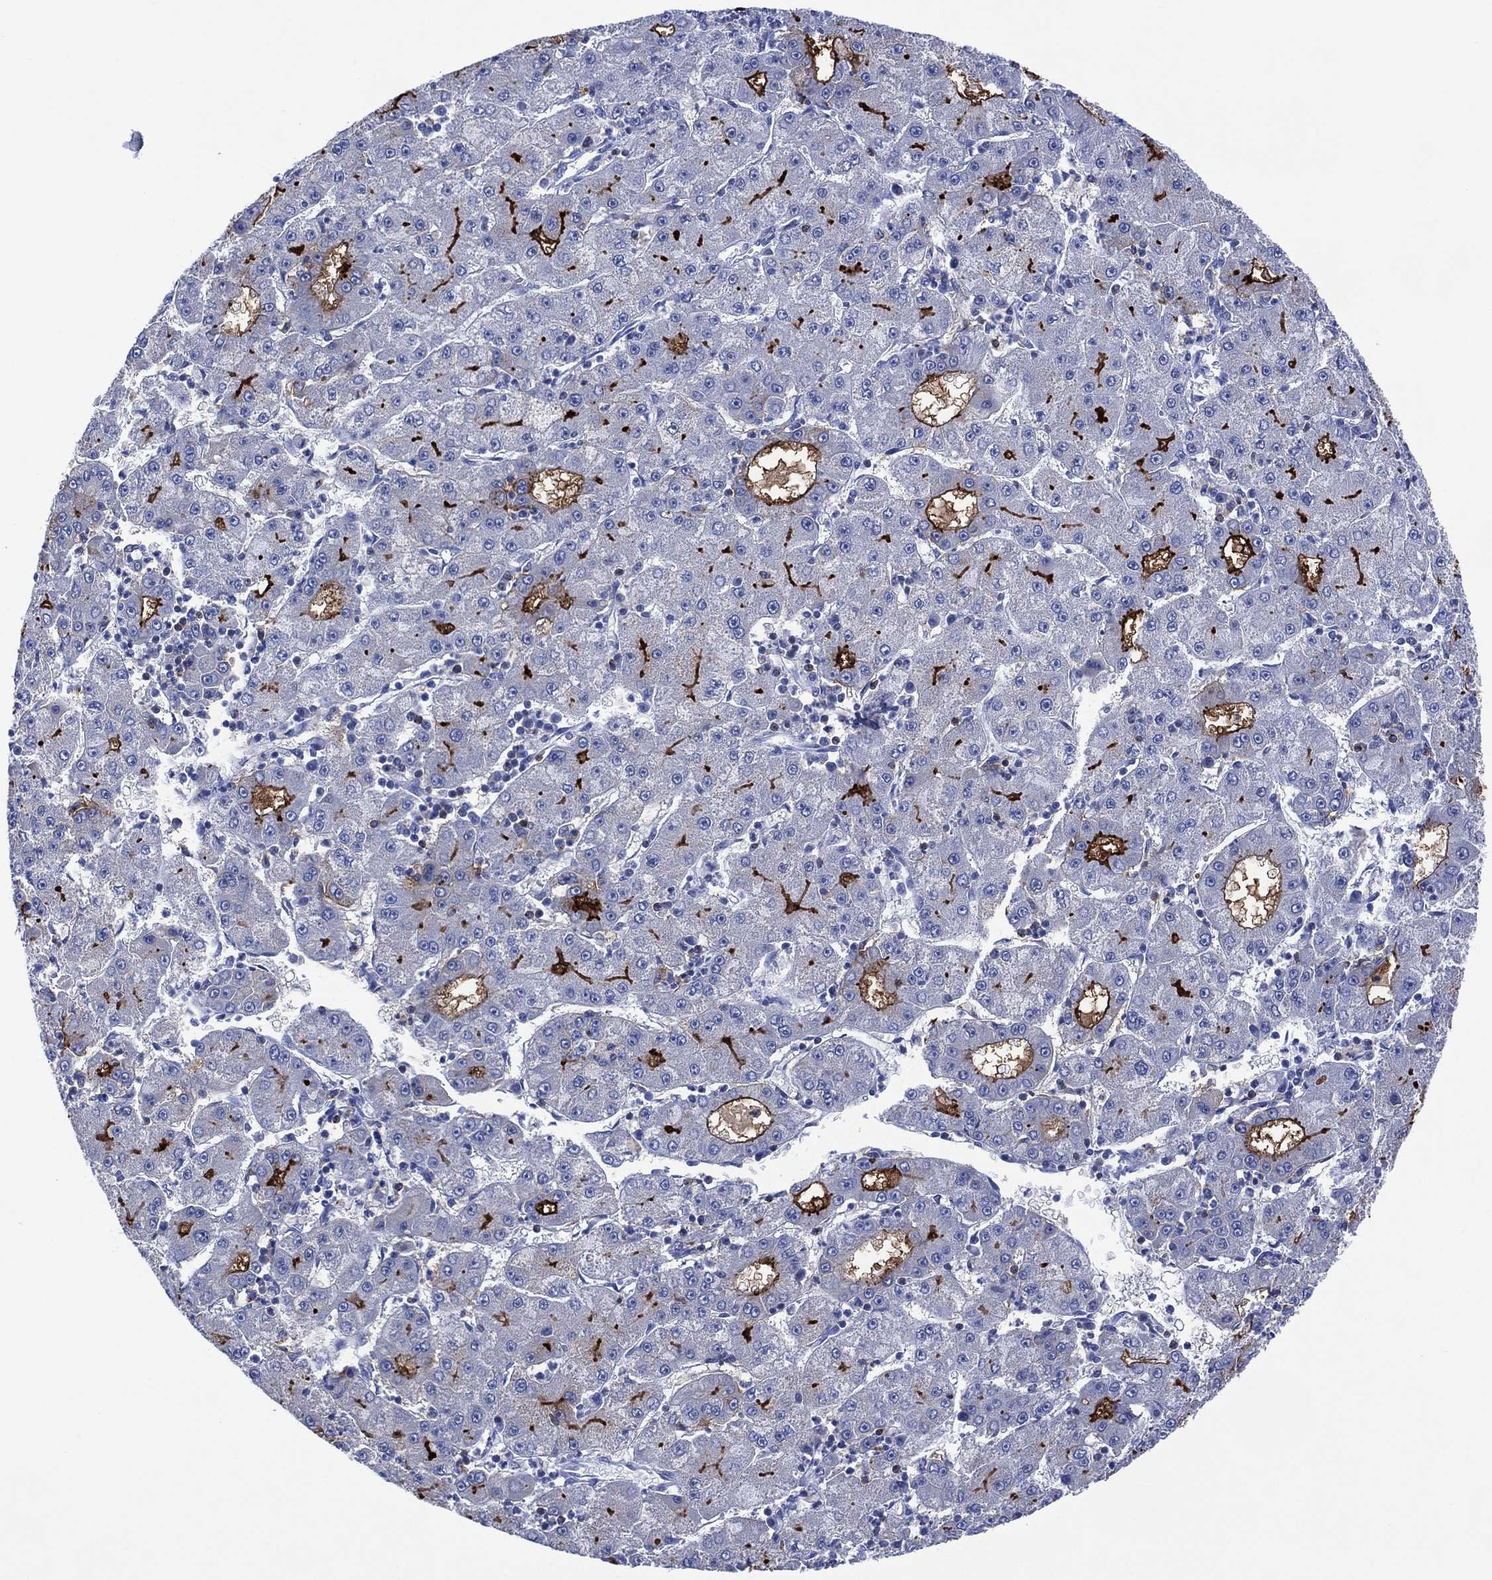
{"staining": {"intensity": "strong", "quantity": "<25%", "location": "cytoplasmic/membranous"}, "tissue": "liver cancer", "cell_type": "Tumor cells", "image_type": "cancer", "snomed": [{"axis": "morphology", "description": "Carcinoma, Hepatocellular, NOS"}, {"axis": "topography", "description": "Liver"}], "caption": "Liver cancer stained with a protein marker exhibits strong staining in tumor cells.", "gene": "DPP4", "patient": {"sex": "male", "age": 73}}